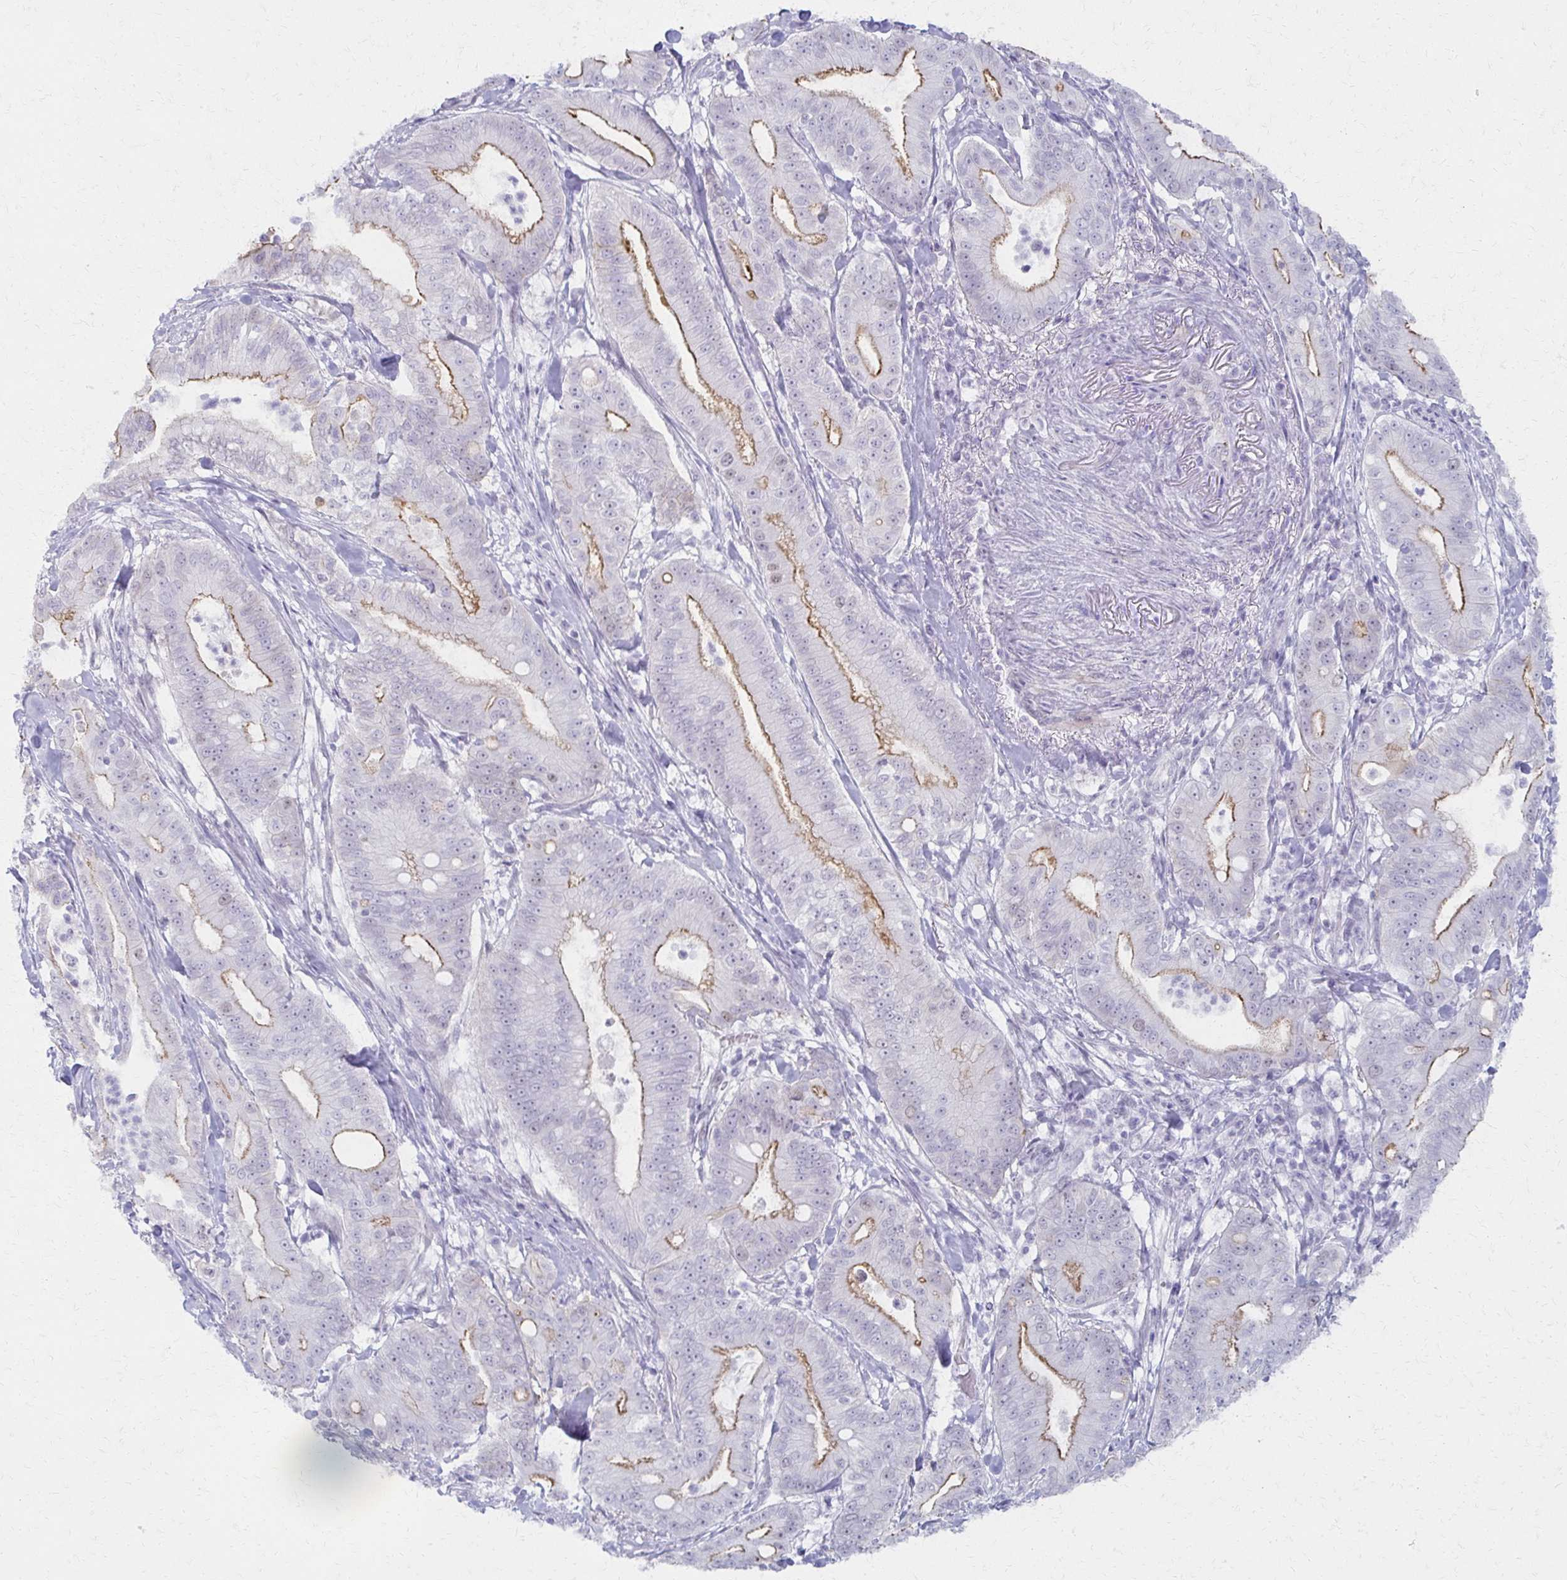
{"staining": {"intensity": "moderate", "quantity": "<25%", "location": "cytoplasmic/membranous"}, "tissue": "pancreatic cancer", "cell_type": "Tumor cells", "image_type": "cancer", "snomed": [{"axis": "morphology", "description": "Adenocarcinoma, NOS"}, {"axis": "topography", "description": "Pancreas"}], "caption": "Immunohistochemical staining of pancreatic cancer displays low levels of moderate cytoplasmic/membranous staining in about <25% of tumor cells.", "gene": "MORC4", "patient": {"sex": "male", "age": 71}}